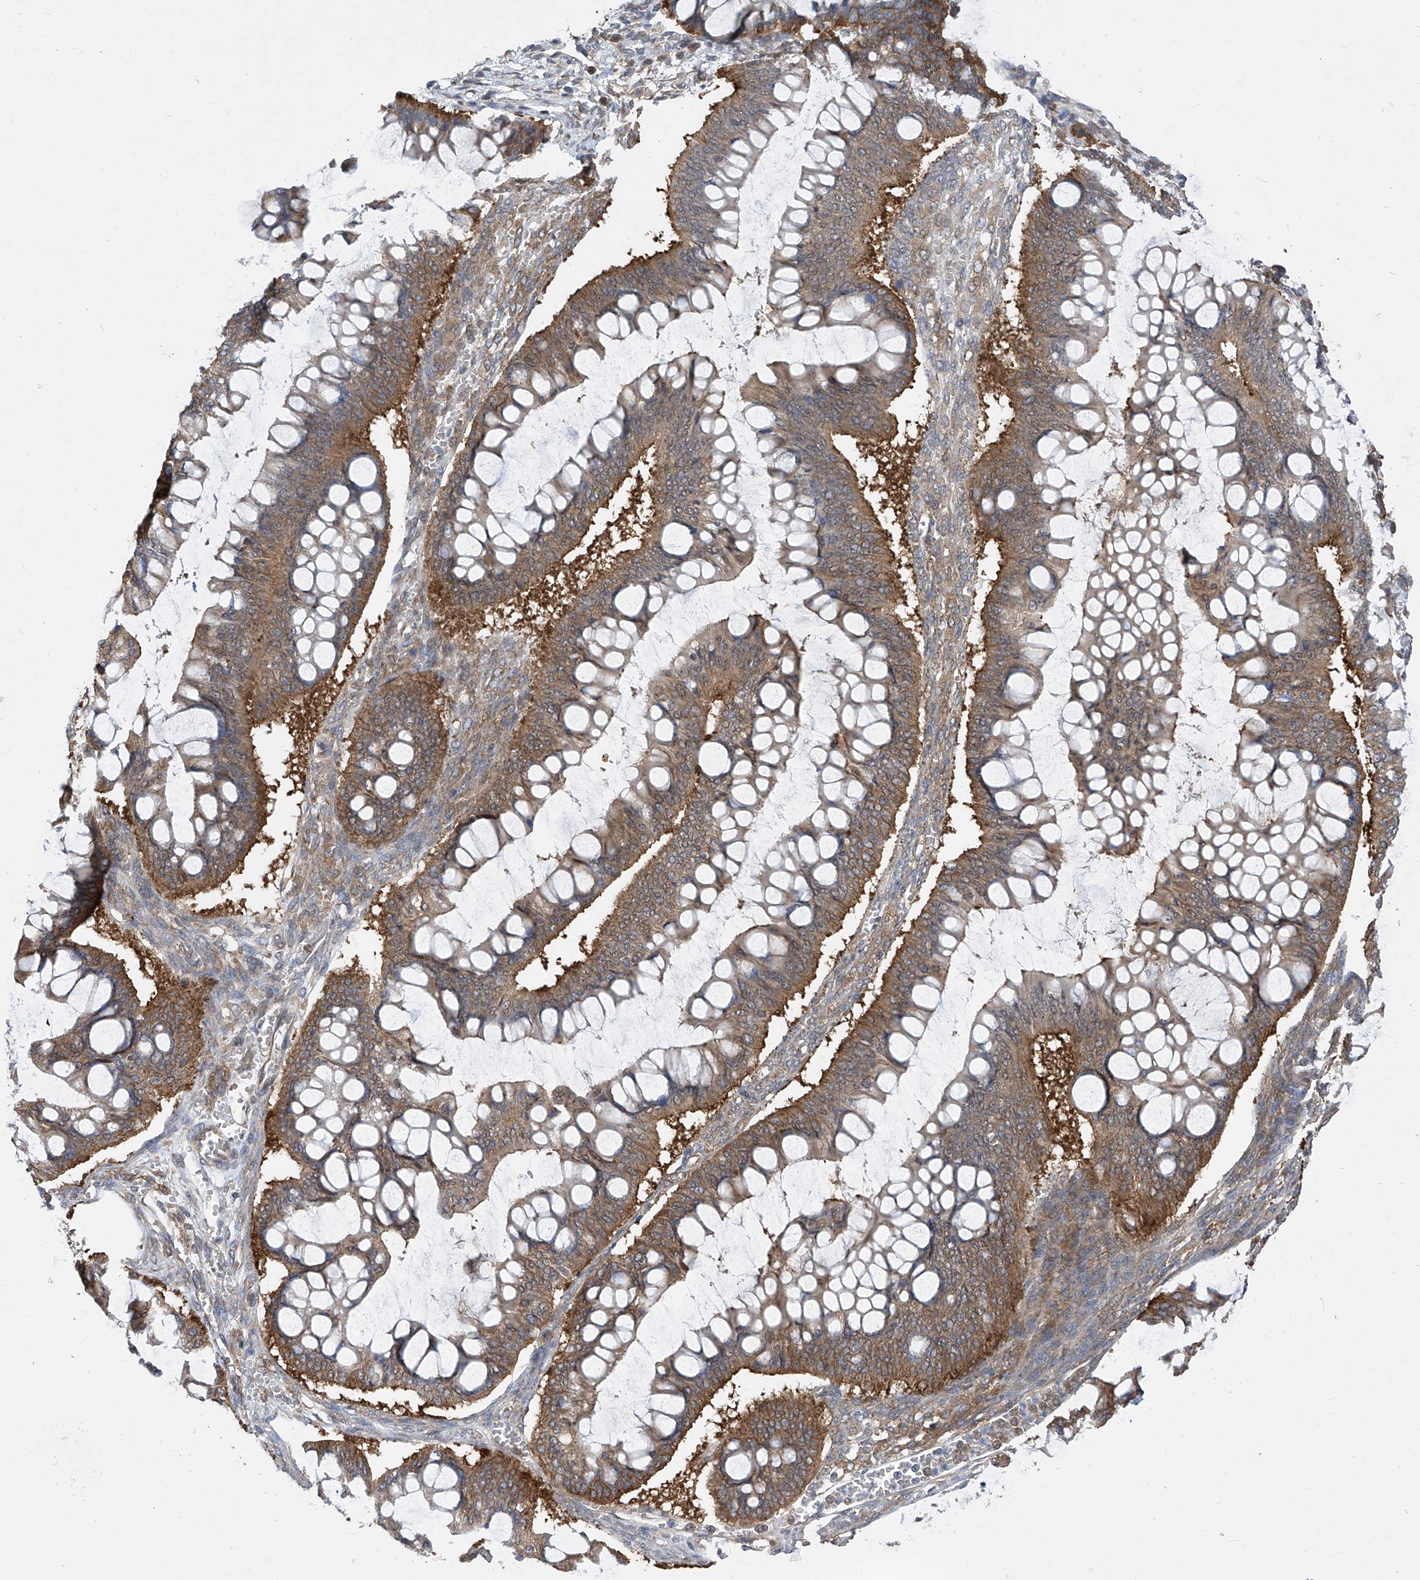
{"staining": {"intensity": "moderate", "quantity": ">75%", "location": "cytoplasmic/membranous"}, "tissue": "ovarian cancer", "cell_type": "Tumor cells", "image_type": "cancer", "snomed": [{"axis": "morphology", "description": "Cystadenocarcinoma, mucinous, NOS"}, {"axis": "topography", "description": "Ovary"}], "caption": "This is an image of immunohistochemistry staining of ovarian cancer (mucinous cystadenocarcinoma), which shows moderate expression in the cytoplasmic/membranous of tumor cells.", "gene": "EIF3M", "patient": {"sex": "female", "age": 73}}